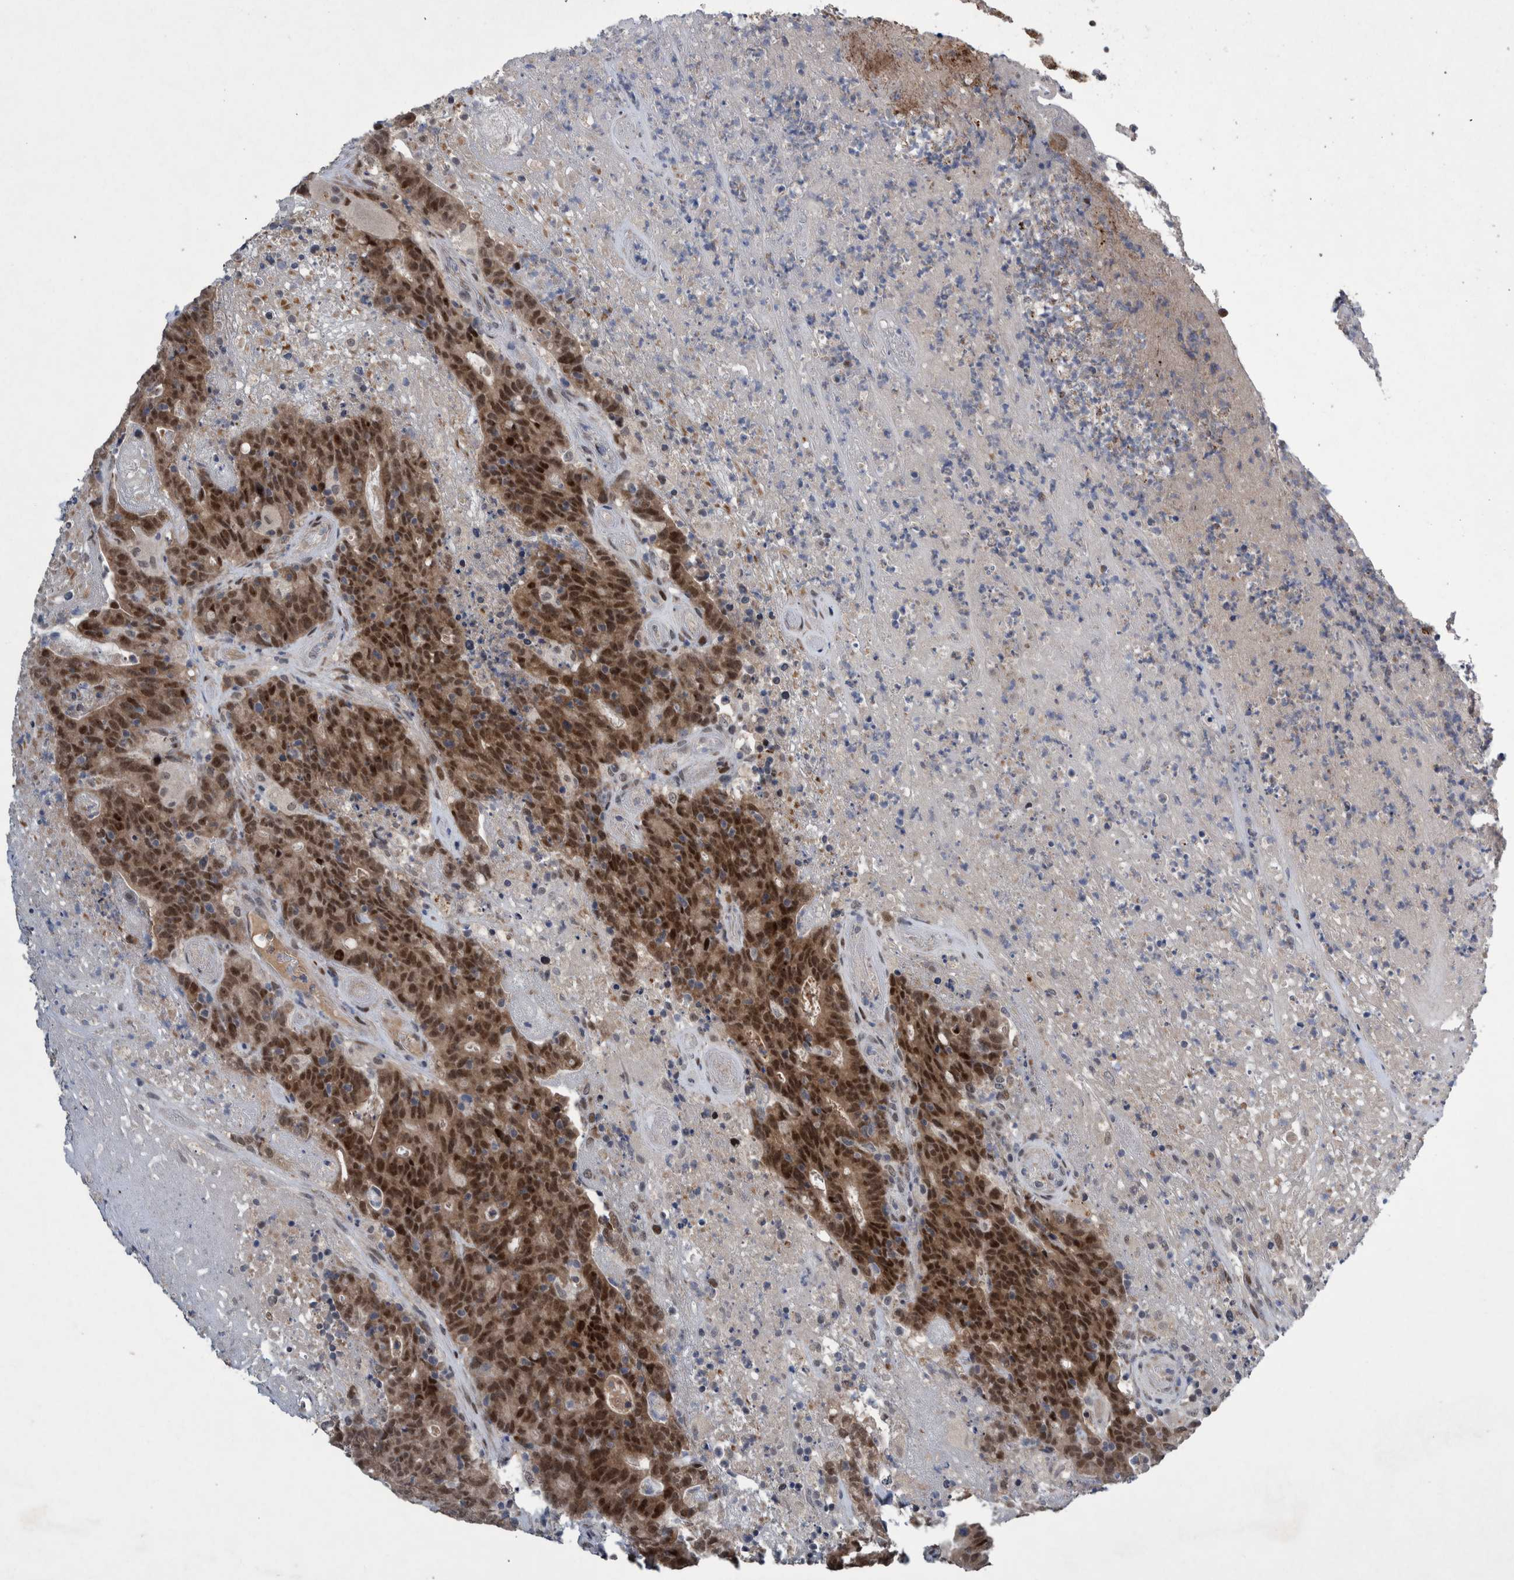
{"staining": {"intensity": "moderate", "quantity": ">75%", "location": "cytoplasmic/membranous,nuclear"}, "tissue": "colorectal cancer", "cell_type": "Tumor cells", "image_type": "cancer", "snomed": [{"axis": "morphology", "description": "Normal tissue, NOS"}, {"axis": "morphology", "description": "Adenocarcinoma, NOS"}, {"axis": "topography", "description": "Colon"}], "caption": "The photomicrograph demonstrates immunohistochemical staining of adenocarcinoma (colorectal). There is moderate cytoplasmic/membranous and nuclear staining is appreciated in approximately >75% of tumor cells.", "gene": "ESRP1", "patient": {"sex": "female", "age": 75}}